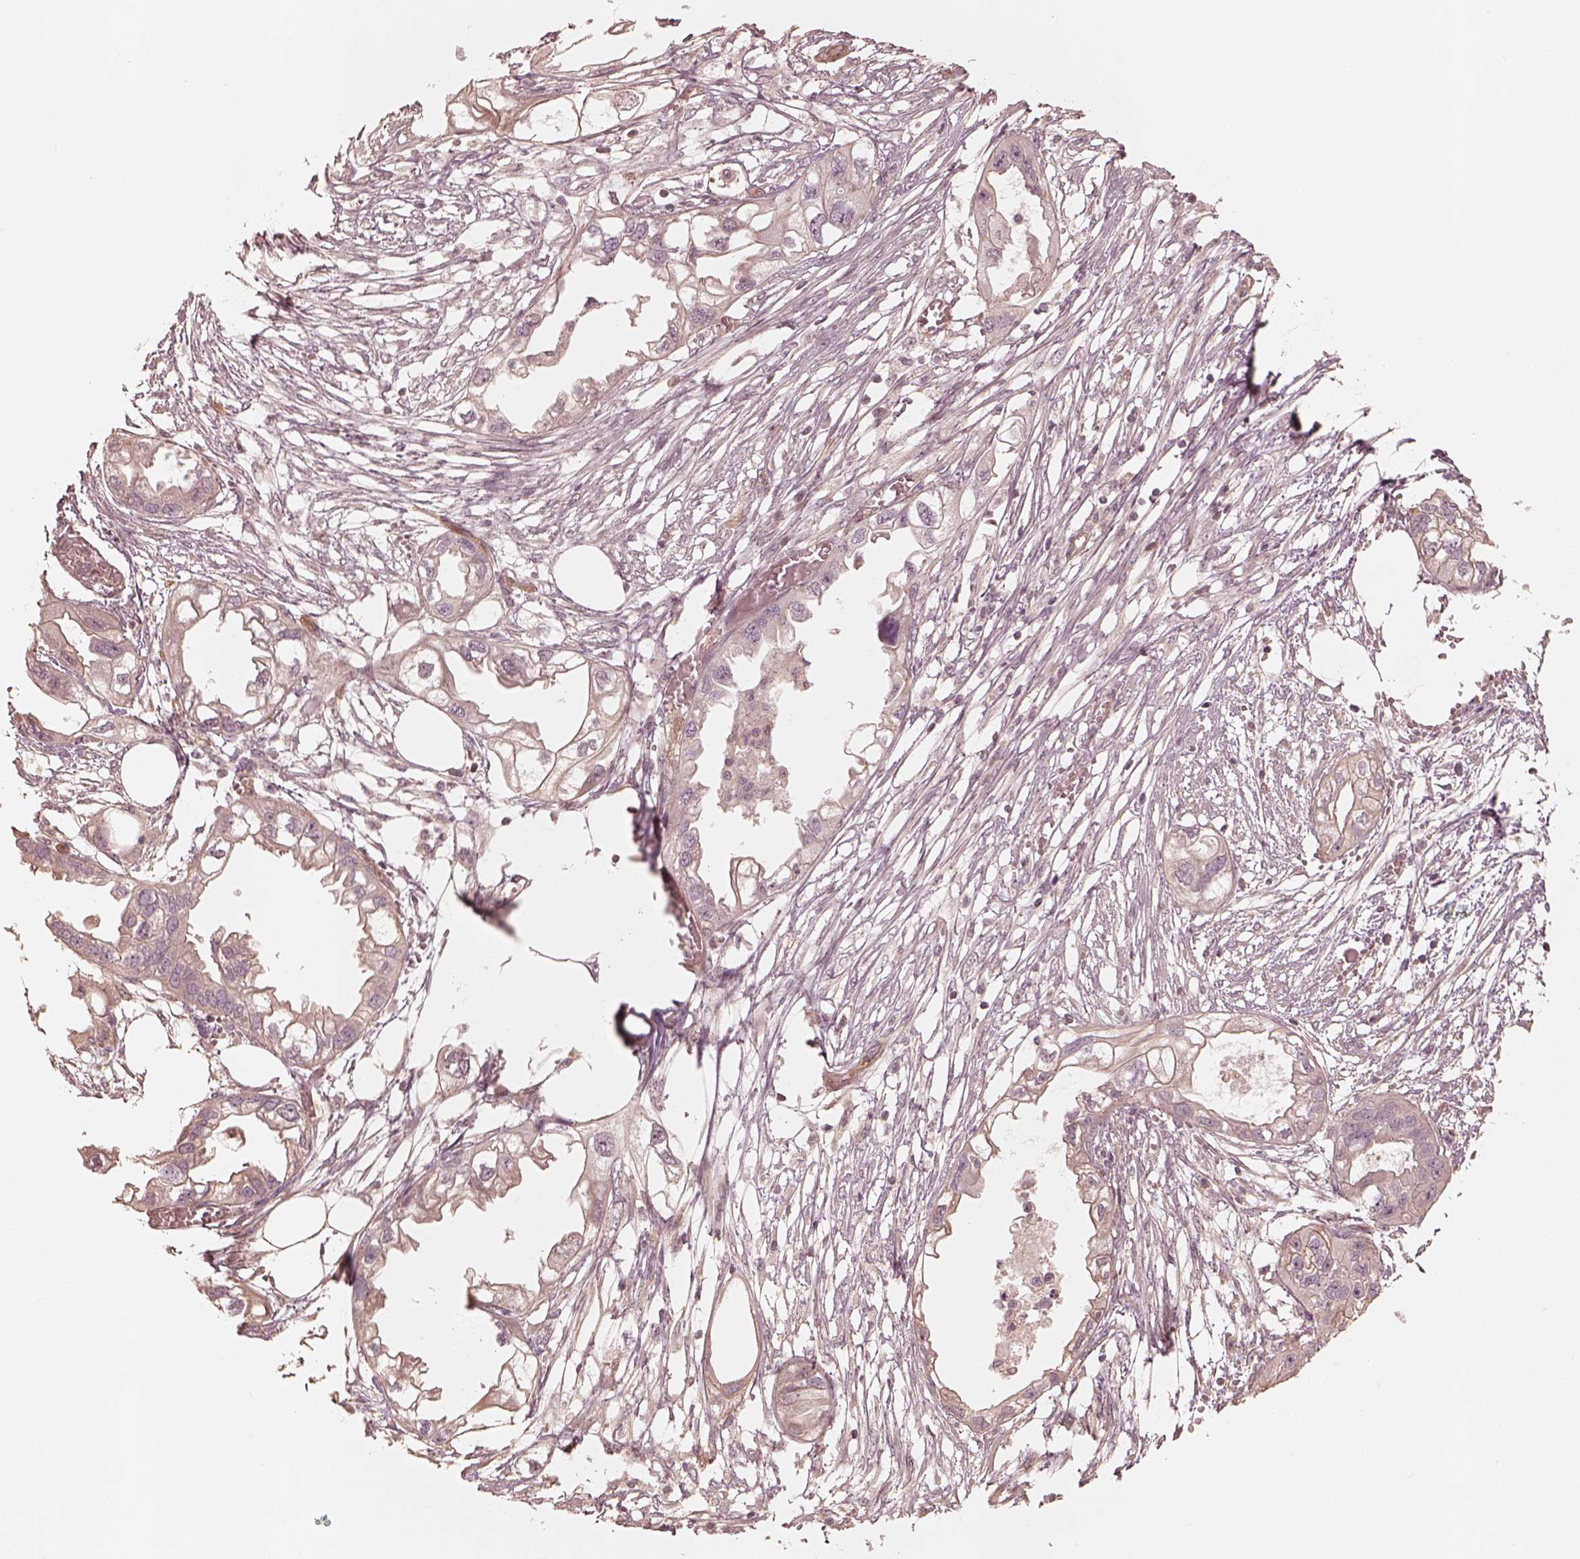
{"staining": {"intensity": "weak", "quantity": "<25%", "location": "cytoplasmic/membranous"}, "tissue": "endometrial cancer", "cell_type": "Tumor cells", "image_type": "cancer", "snomed": [{"axis": "morphology", "description": "Adenocarcinoma, NOS"}, {"axis": "morphology", "description": "Adenocarcinoma, metastatic, NOS"}, {"axis": "topography", "description": "Adipose tissue"}, {"axis": "topography", "description": "Endometrium"}], "caption": "Immunohistochemical staining of metastatic adenocarcinoma (endometrial) displays no significant positivity in tumor cells. Brightfield microscopy of immunohistochemistry (IHC) stained with DAB (brown) and hematoxylin (blue), captured at high magnification.", "gene": "KIF5C", "patient": {"sex": "female", "age": 67}}